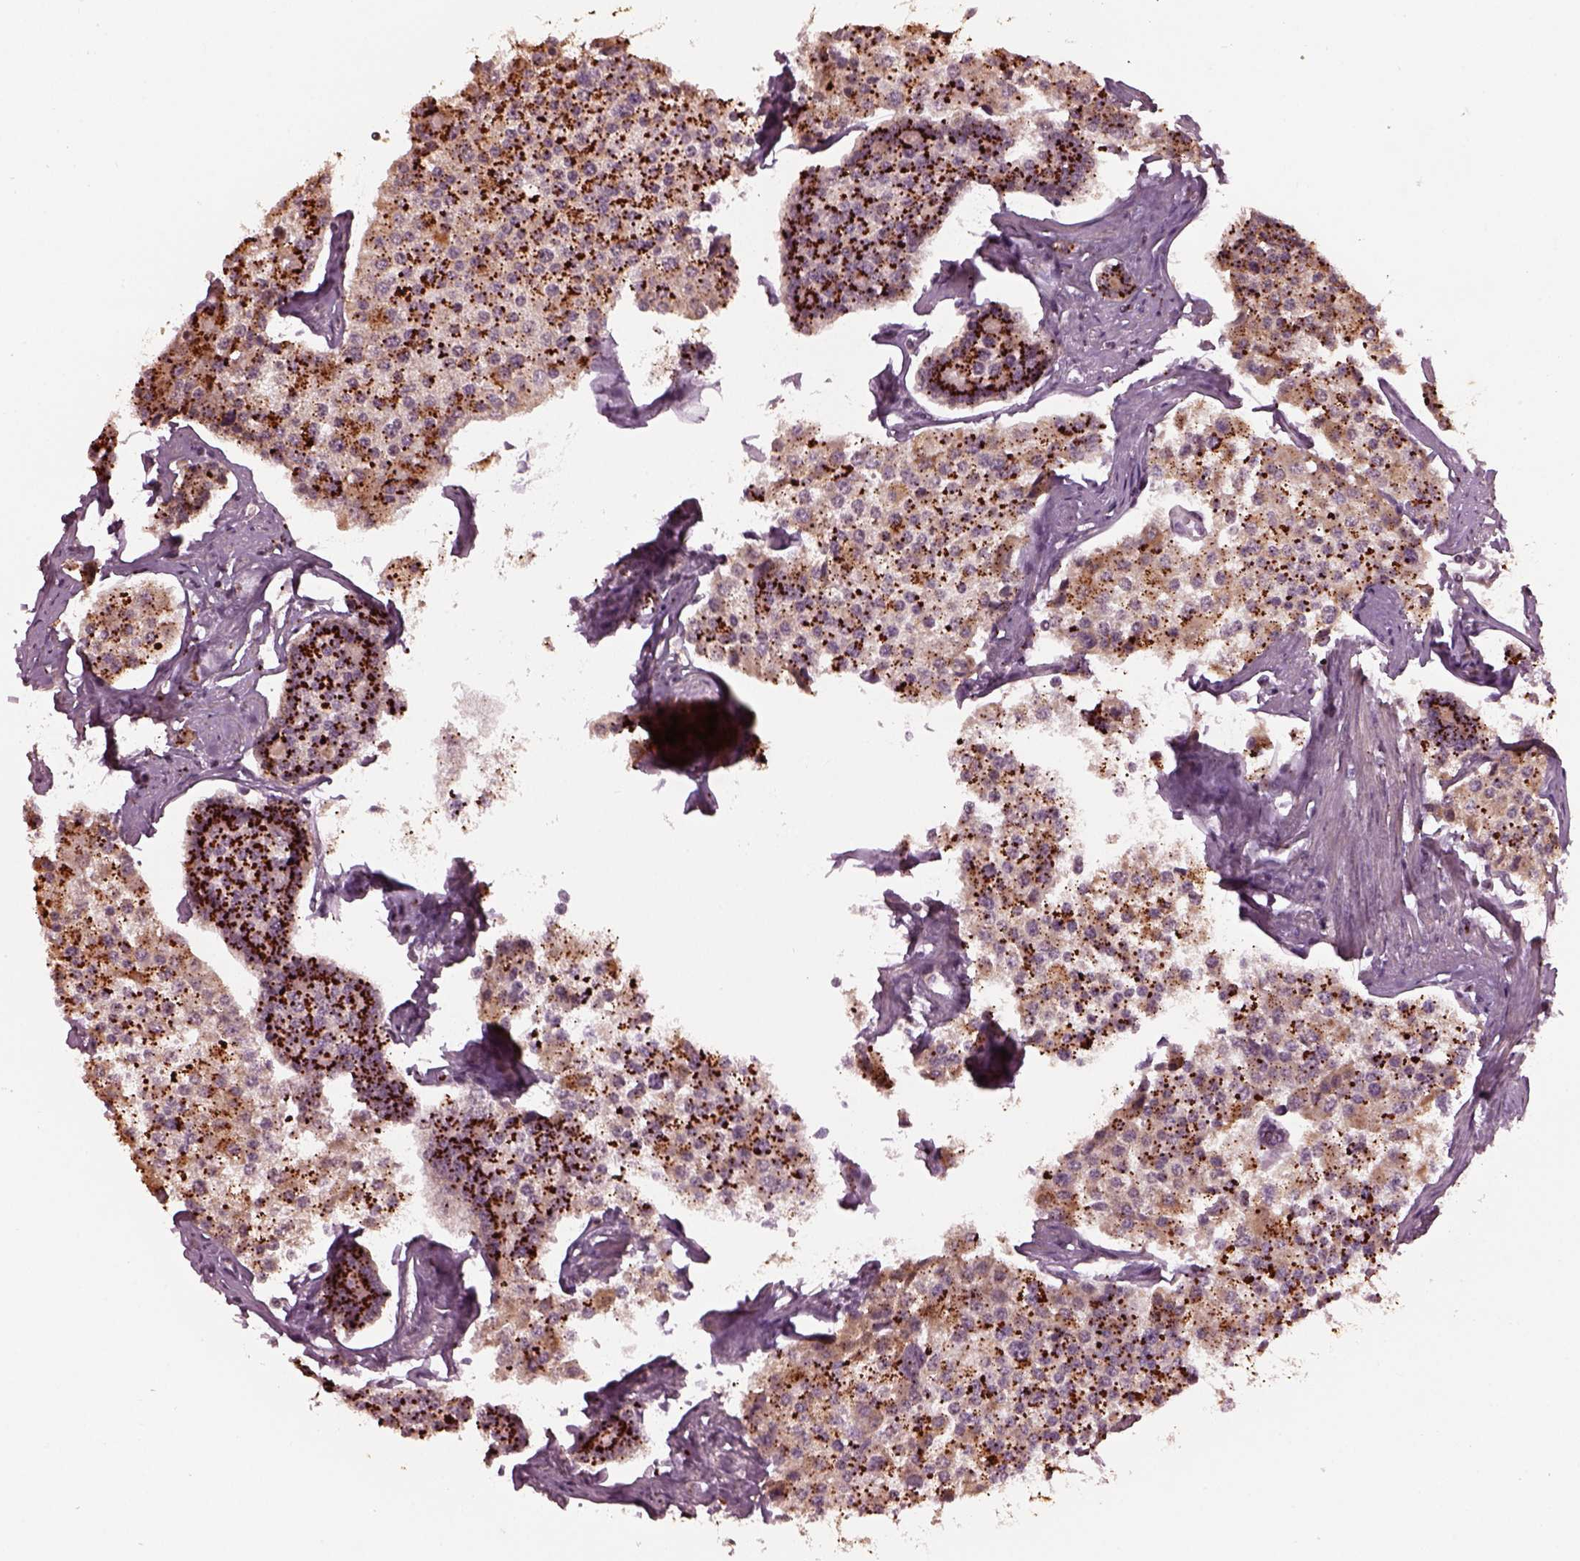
{"staining": {"intensity": "moderate", "quantity": ">75%", "location": "cytoplasmic/membranous"}, "tissue": "carcinoid", "cell_type": "Tumor cells", "image_type": "cancer", "snomed": [{"axis": "morphology", "description": "Carcinoid, malignant, NOS"}, {"axis": "topography", "description": "Small intestine"}], "caption": "The micrograph displays staining of carcinoid, revealing moderate cytoplasmic/membranous protein expression (brown color) within tumor cells.", "gene": "RUFY3", "patient": {"sex": "female", "age": 65}}